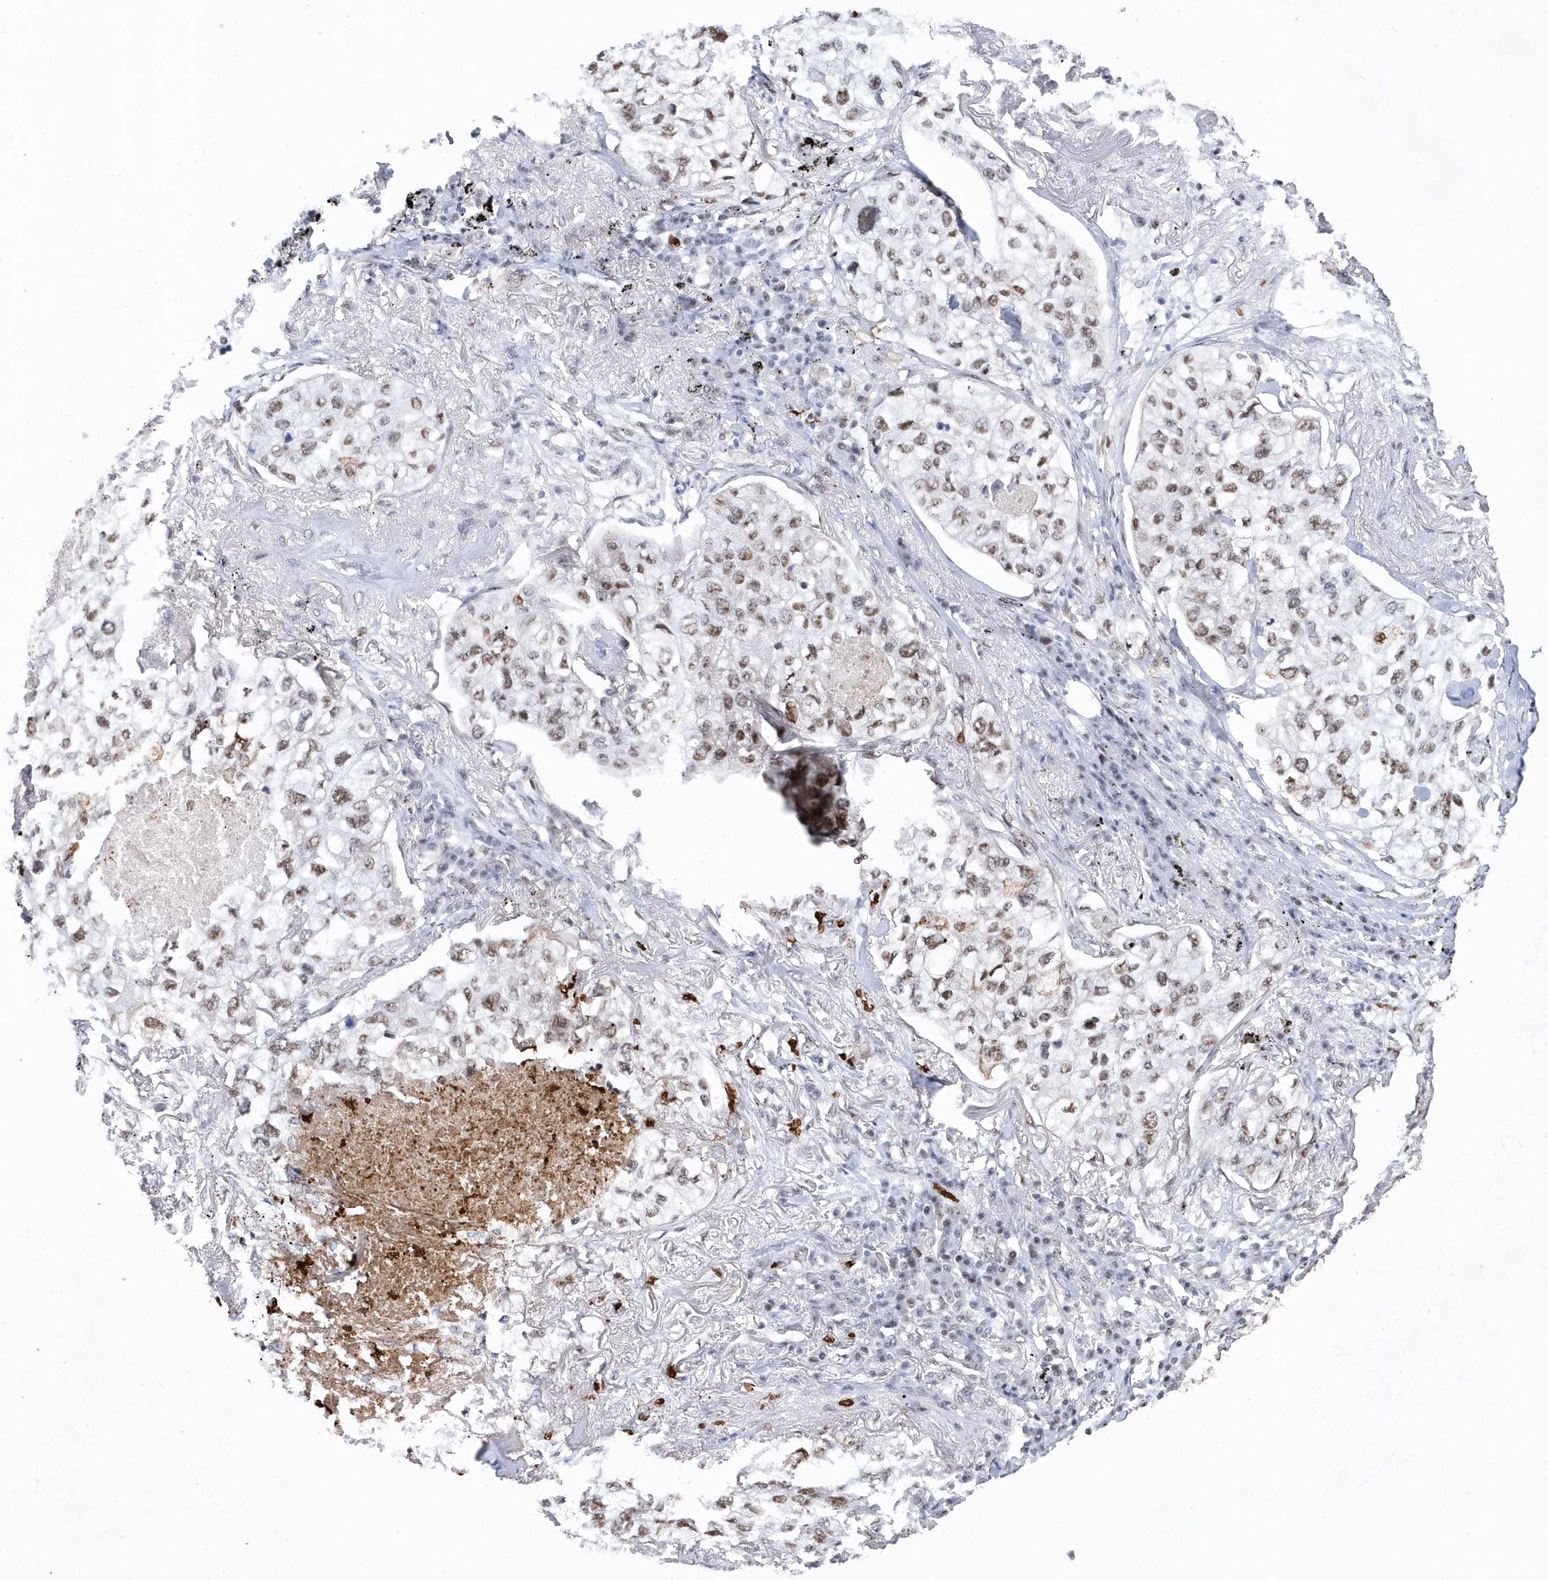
{"staining": {"intensity": "moderate", "quantity": ">75%", "location": "nuclear"}, "tissue": "lung cancer", "cell_type": "Tumor cells", "image_type": "cancer", "snomed": [{"axis": "morphology", "description": "Adenocarcinoma, NOS"}, {"axis": "topography", "description": "Lung"}], "caption": "The immunohistochemical stain highlights moderate nuclear positivity in tumor cells of lung adenocarcinoma tissue. Using DAB (3,3'-diaminobenzidine) (brown) and hematoxylin (blue) stains, captured at high magnification using brightfield microscopy.", "gene": "RPP30", "patient": {"sex": "male", "age": 65}}